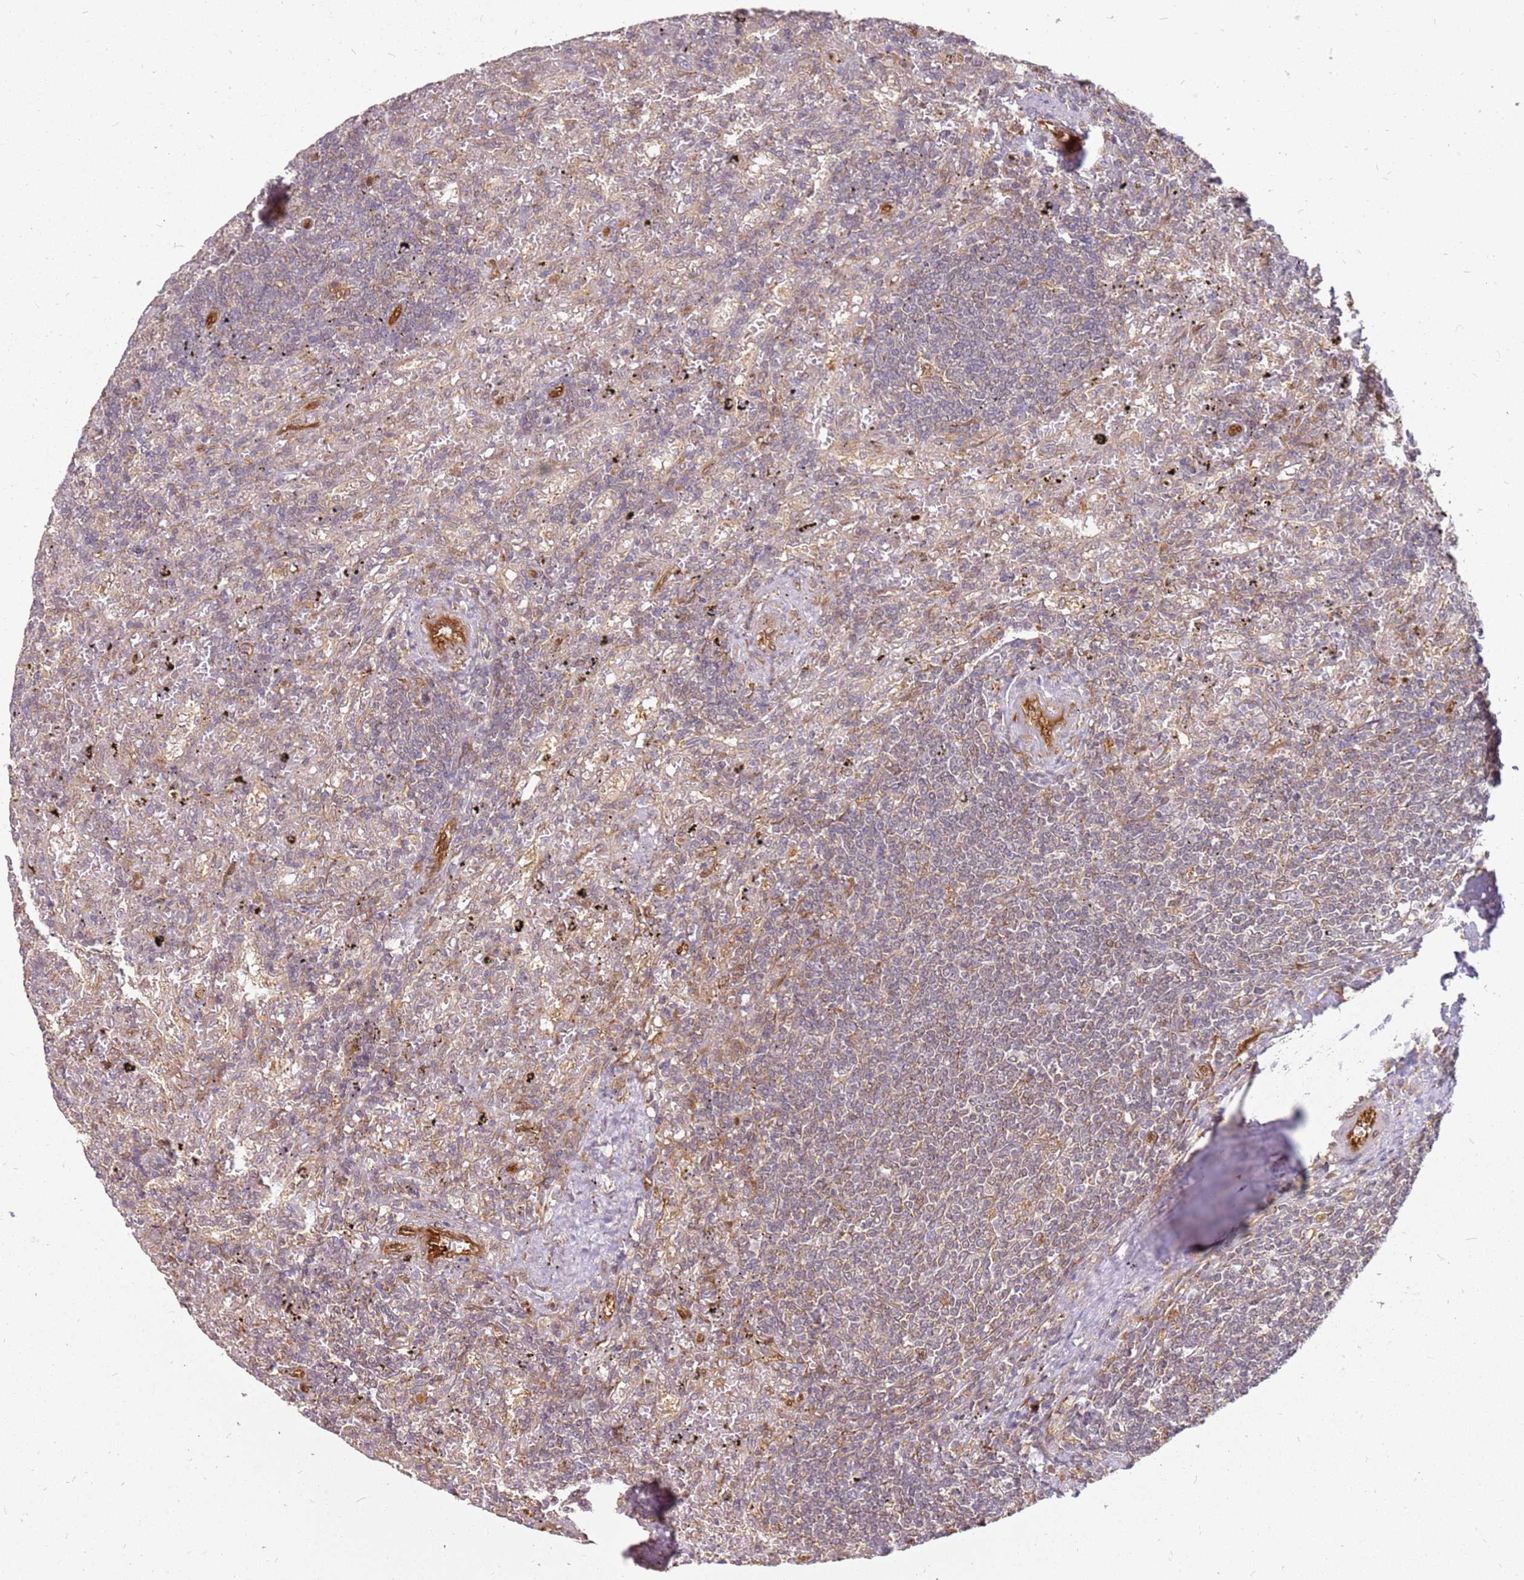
{"staining": {"intensity": "negative", "quantity": "none", "location": "none"}, "tissue": "lymphoma", "cell_type": "Tumor cells", "image_type": "cancer", "snomed": [{"axis": "morphology", "description": "Malignant lymphoma, non-Hodgkin's type, Low grade"}, {"axis": "topography", "description": "Spleen"}], "caption": "Immunohistochemistry micrograph of neoplastic tissue: low-grade malignant lymphoma, non-Hodgkin's type stained with DAB (3,3'-diaminobenzidine) demonstrates no significant protein positivity in tumor cells. Brightfield microscopy of IHC stained with DAB (3,3'-diaminobenzidine) (brown) and hematoxylin (blue), captured at high magnification.", "gene": "NUDT14", "patient": {"sex": "male", "age": 76}}